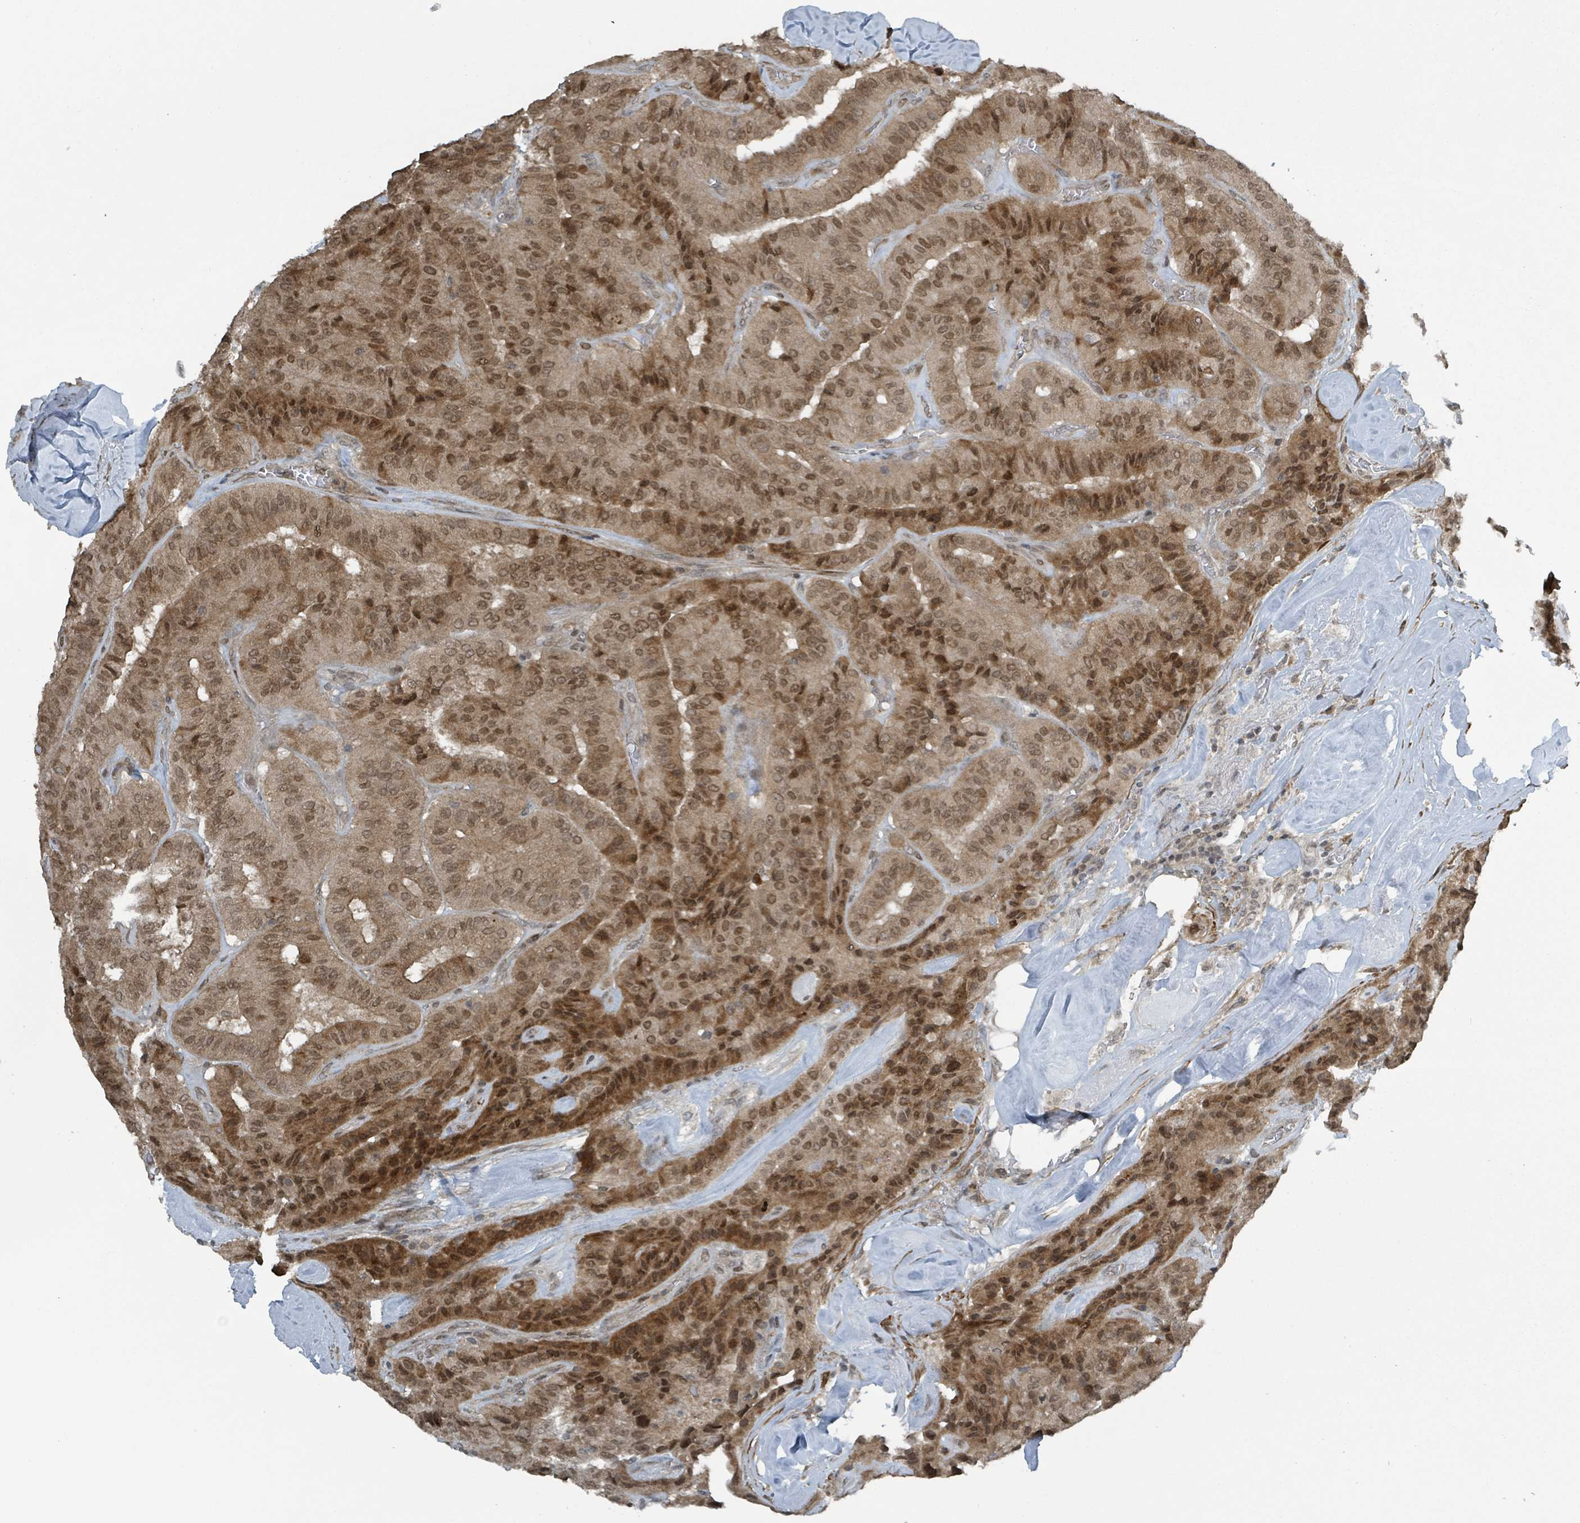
{"staining": {"intensity": "strong", "quantity": ">75%", "location": "cytoplasmic/membranous,nuclear"}, "tissue": "thyroid cancer", "cell_type": "Tumor cells", "image_type": "cancer", "snomed": [{"axis": "morphology", "description": "Normal tissue, NOS"}, {"axis": "morphology", "description": "Papillary adenocarcinoma, NOS"}, {"axis": "topography", "description": "Thyroid gland"}], "caption": "The immunohistochemical stain shows strong cytoplasmic/membranous and nuclear positivity in tumor cells of papillary adenocarcinoma (thyroid) tissue.", "gene": "PHIP", "patient": {"sex": "female", "age": 59}}